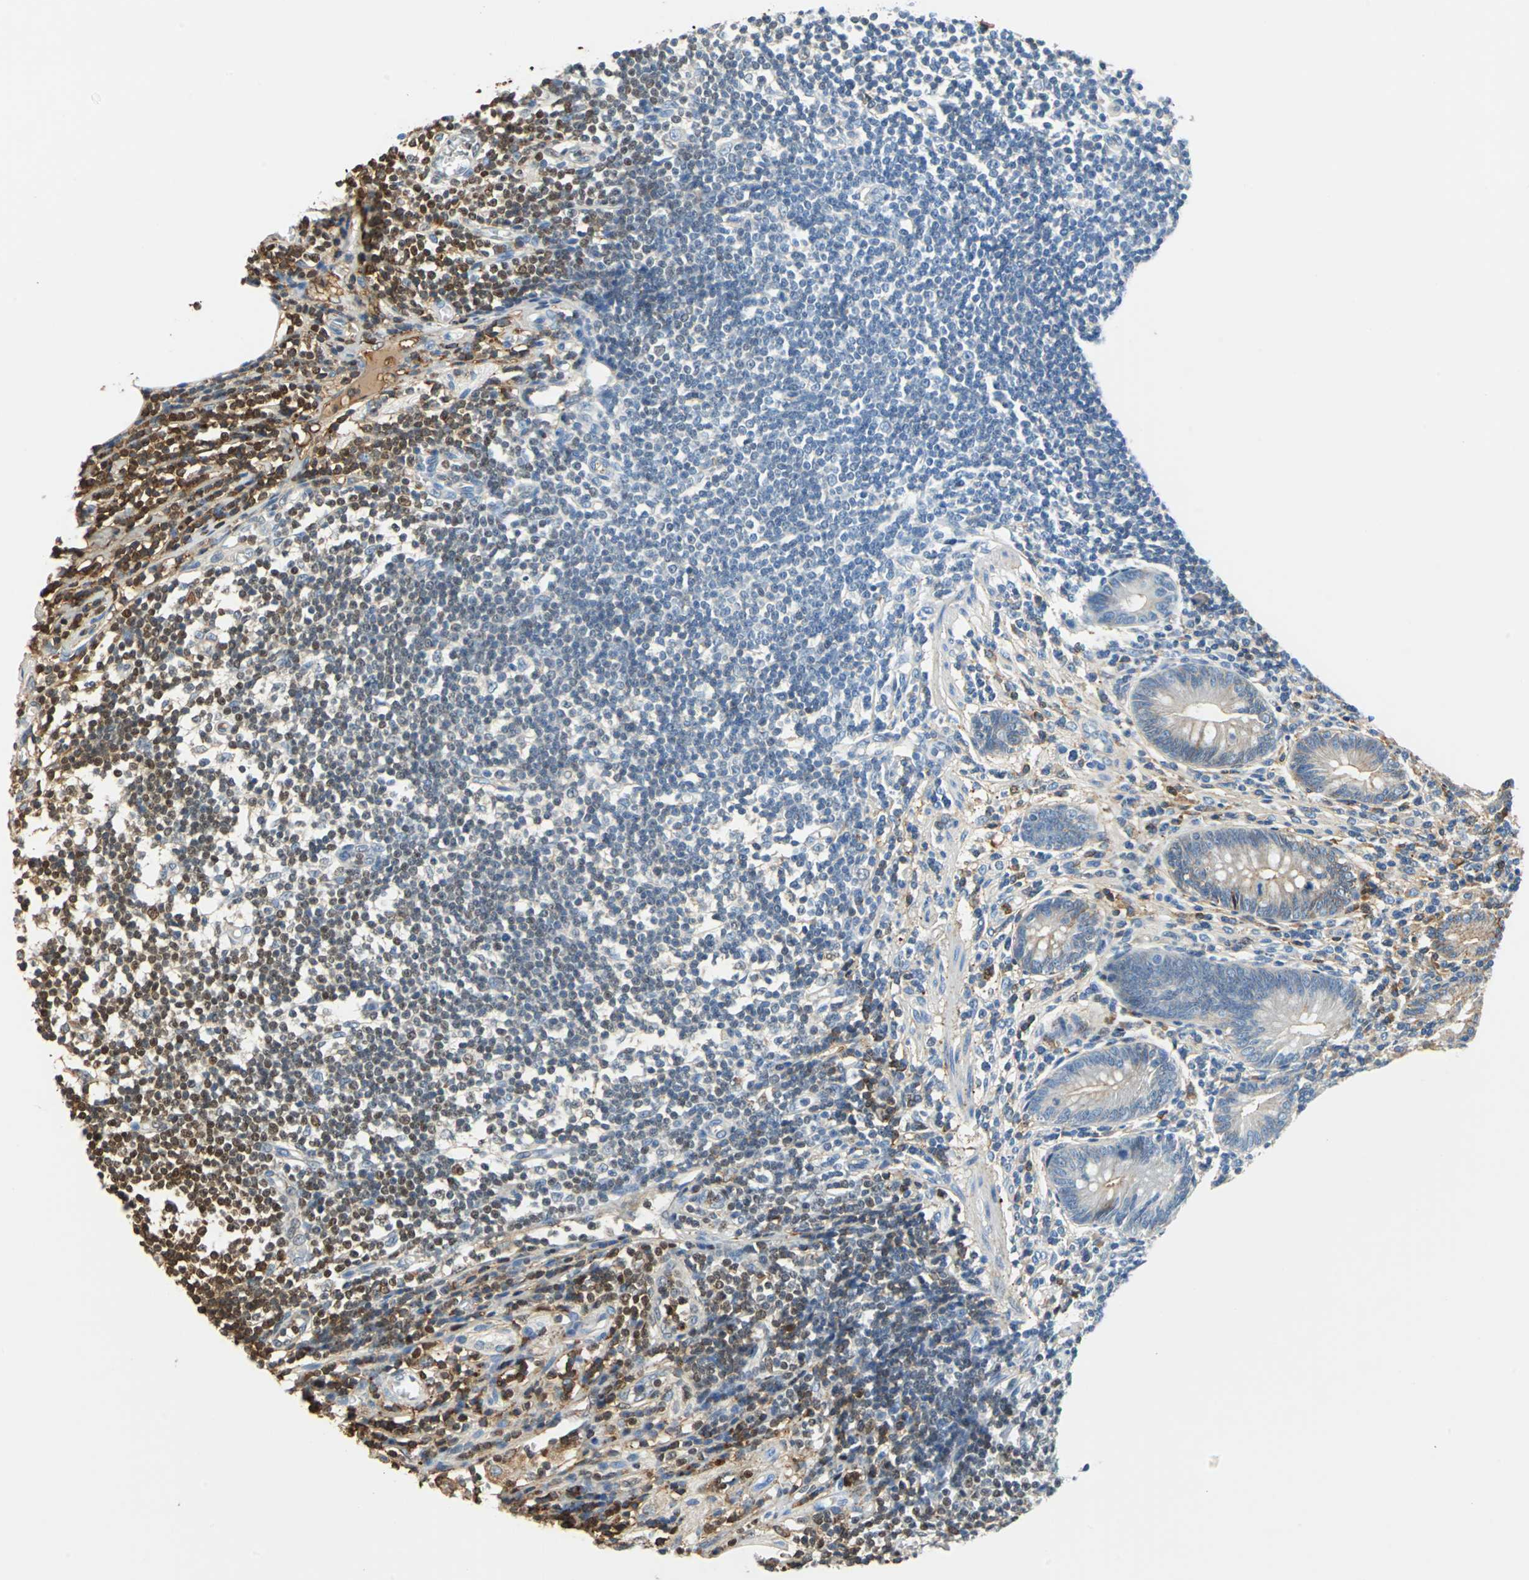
{"staining": {"intensity": "moderate", "quantity": "<25%", "location": "cytoplasmic/membranous"}, "tissue": "appendix", "cell_type": "Glandular cells", "image_type": "normal", "snomed": [{"axis": "morphology", "description": "Normal tissue, NOS"}, {"axis": "morphology", "description": "Inflammation, NOS"}, {"axis": "topography", "description": "Appendix"}], "caption": "Appendix stained with DAB (3,3'-diaminobenzidine) immunohistochemistry reveals low levels of moderate cytoplasmic/membranous expression in about <25% of glandular cells.", "gene": "ALB", "patient": {"sex": "male", "age": 46}}